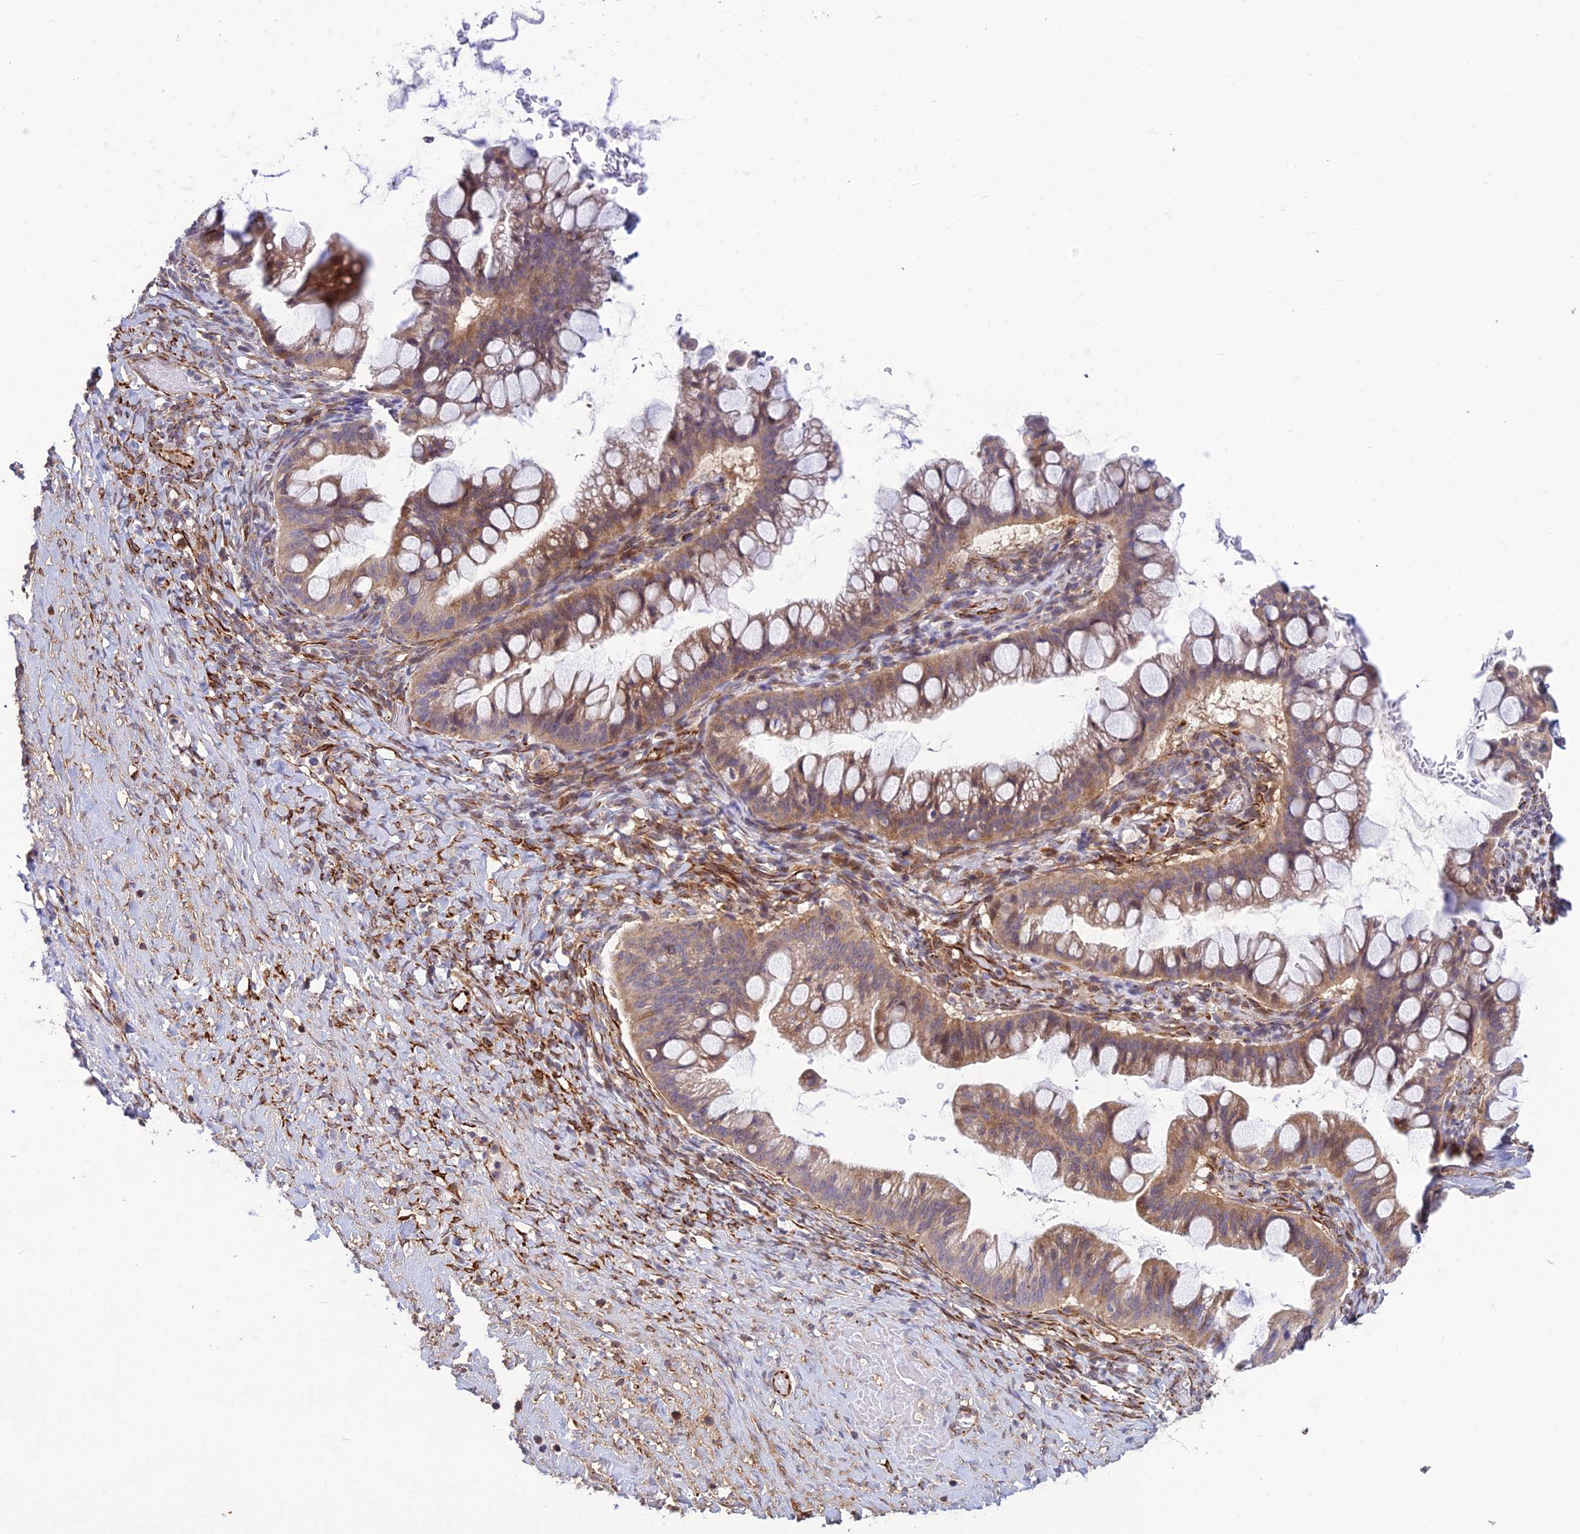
{"staining": {"intensity": "weak", "quantity": ">75%", "location": "cytoplasmic/membranous"}, "tissue": "ovarian cancer", "cell_type": "Tumor cells", "image_type": "cancer", "snomed": [{"axis": "morphology", "description": "Cystadenocarcinoma, mucinous, NOS"}, {"axis": "topography", "description": "Ovary"}], "caption": "Protein staining by IHC displays weak cytoplasmic/membranous positivity in approximately >75% of tumor cells in mucinous cystadenocarcinoma (ovarian).", "gene": "ST8SIA5", "patient": {"sex": "female", "age": 73}}